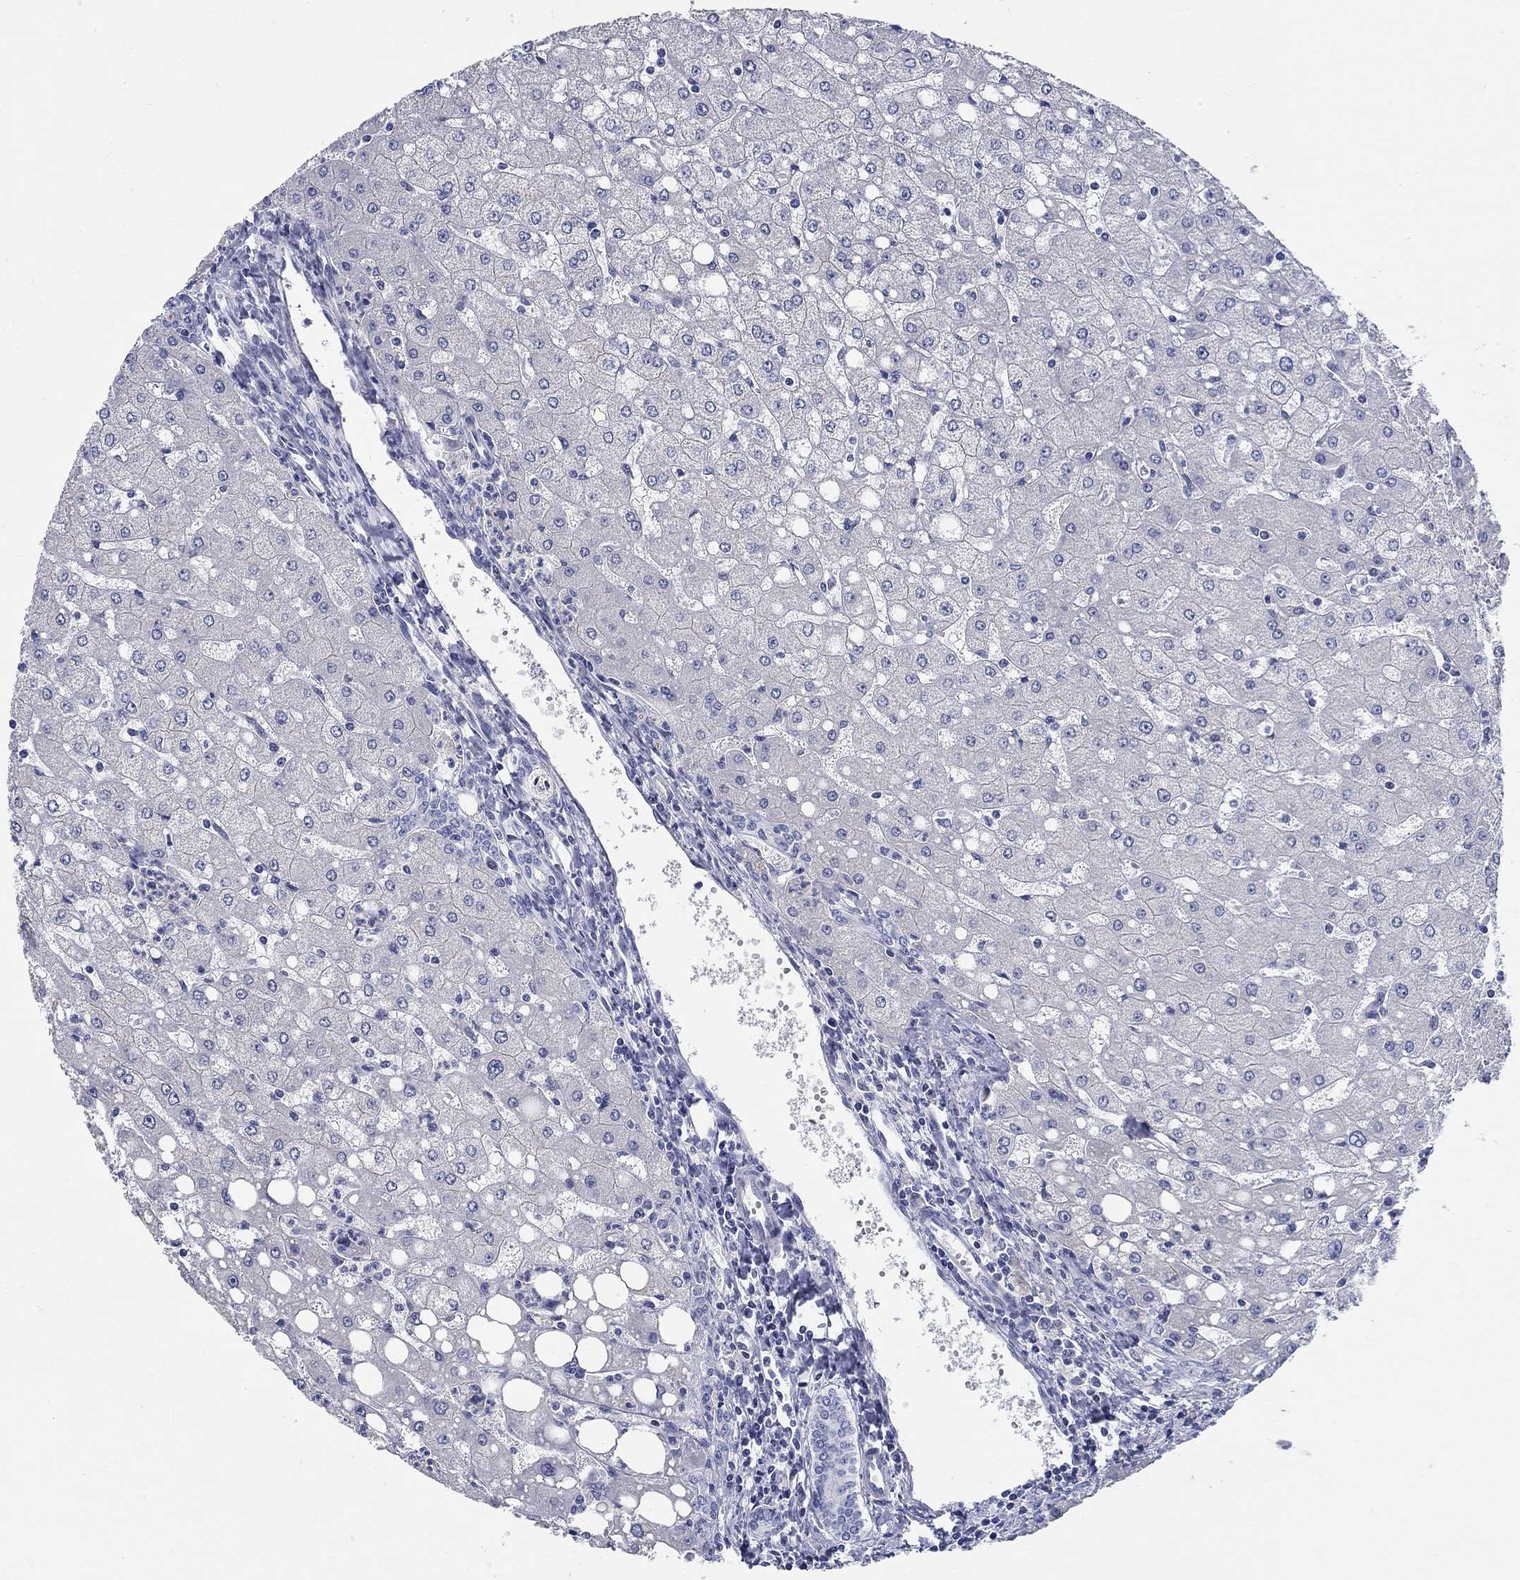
{"staining": {"intensity": "negative", "quantity": "none", "location": "none"}, "tissue": "liver", "cell_type": "Cholangiocytes", "image_type": "normal", "snomed": [{"axis": "morphology", "description": "Normal tissue, NOS"}, {"axis": "topography", "description": "Liver"}], "caption": "Protein analysis of normal liver reveals no significant expression in cholangiocytes.", "gene": "SMIM18", "patient": {"sex": "female", "age": 53}}